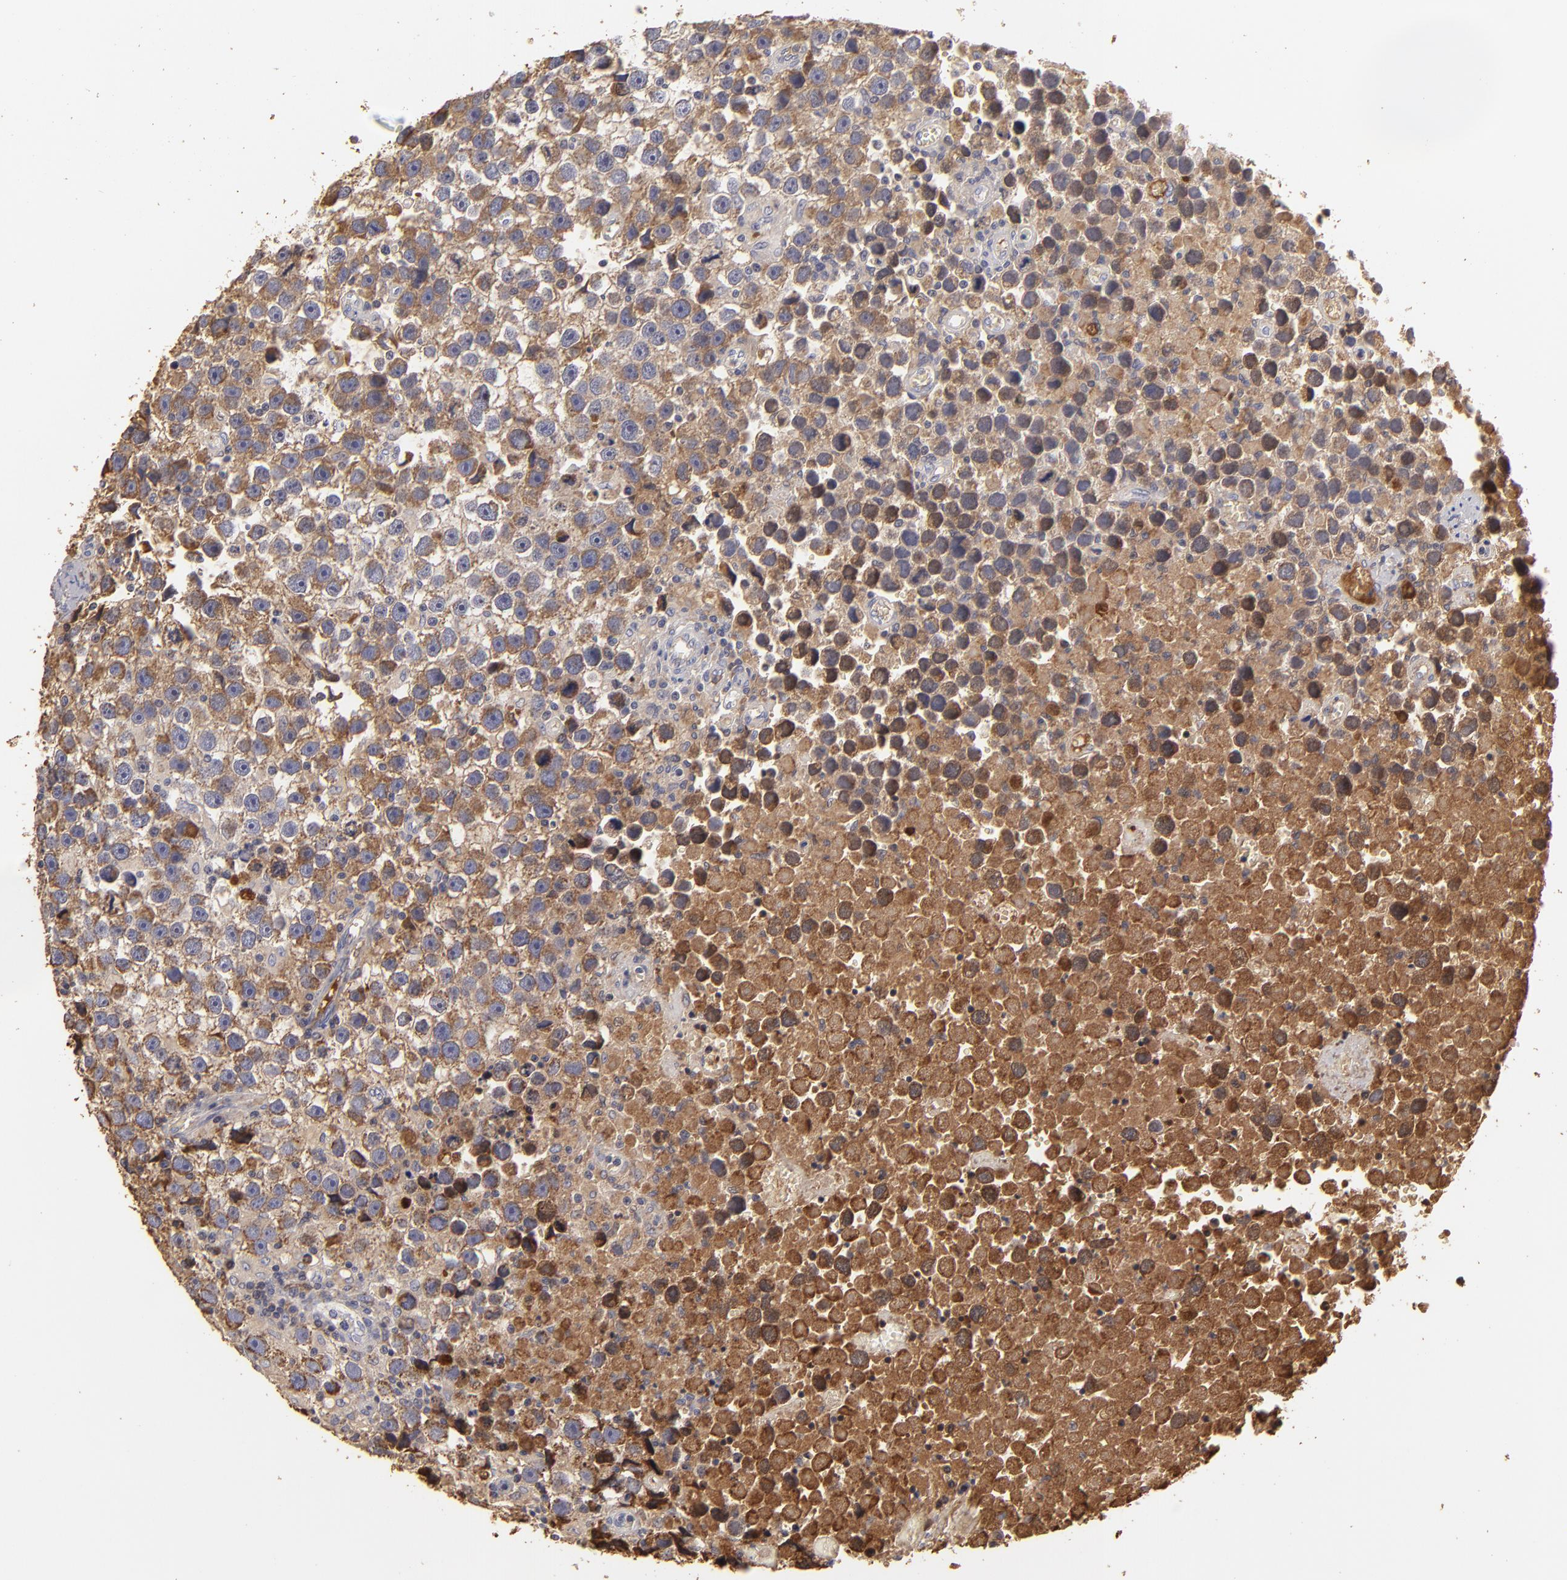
{"staining": {"intensity": "moderate", "quantity": ">75%", "location": "cytoplasmic/membranous"}, "tissue": "testis cancer", "cell_type": "Tumor cells", "image_type": "cancer", "snomed": [{"axis": "morphology", "description": "Seminoma, NOS"}, {"axis": "topography", "description": "Testis"}], "caption": "Approximately >75% of tumor cells in testis cancer display moderate cytoplasmic/membranous protein staining as visualized by brown immunohistochemical staining.", "gene": "CFB", "patient": {"sex": "male", "age": 43}}